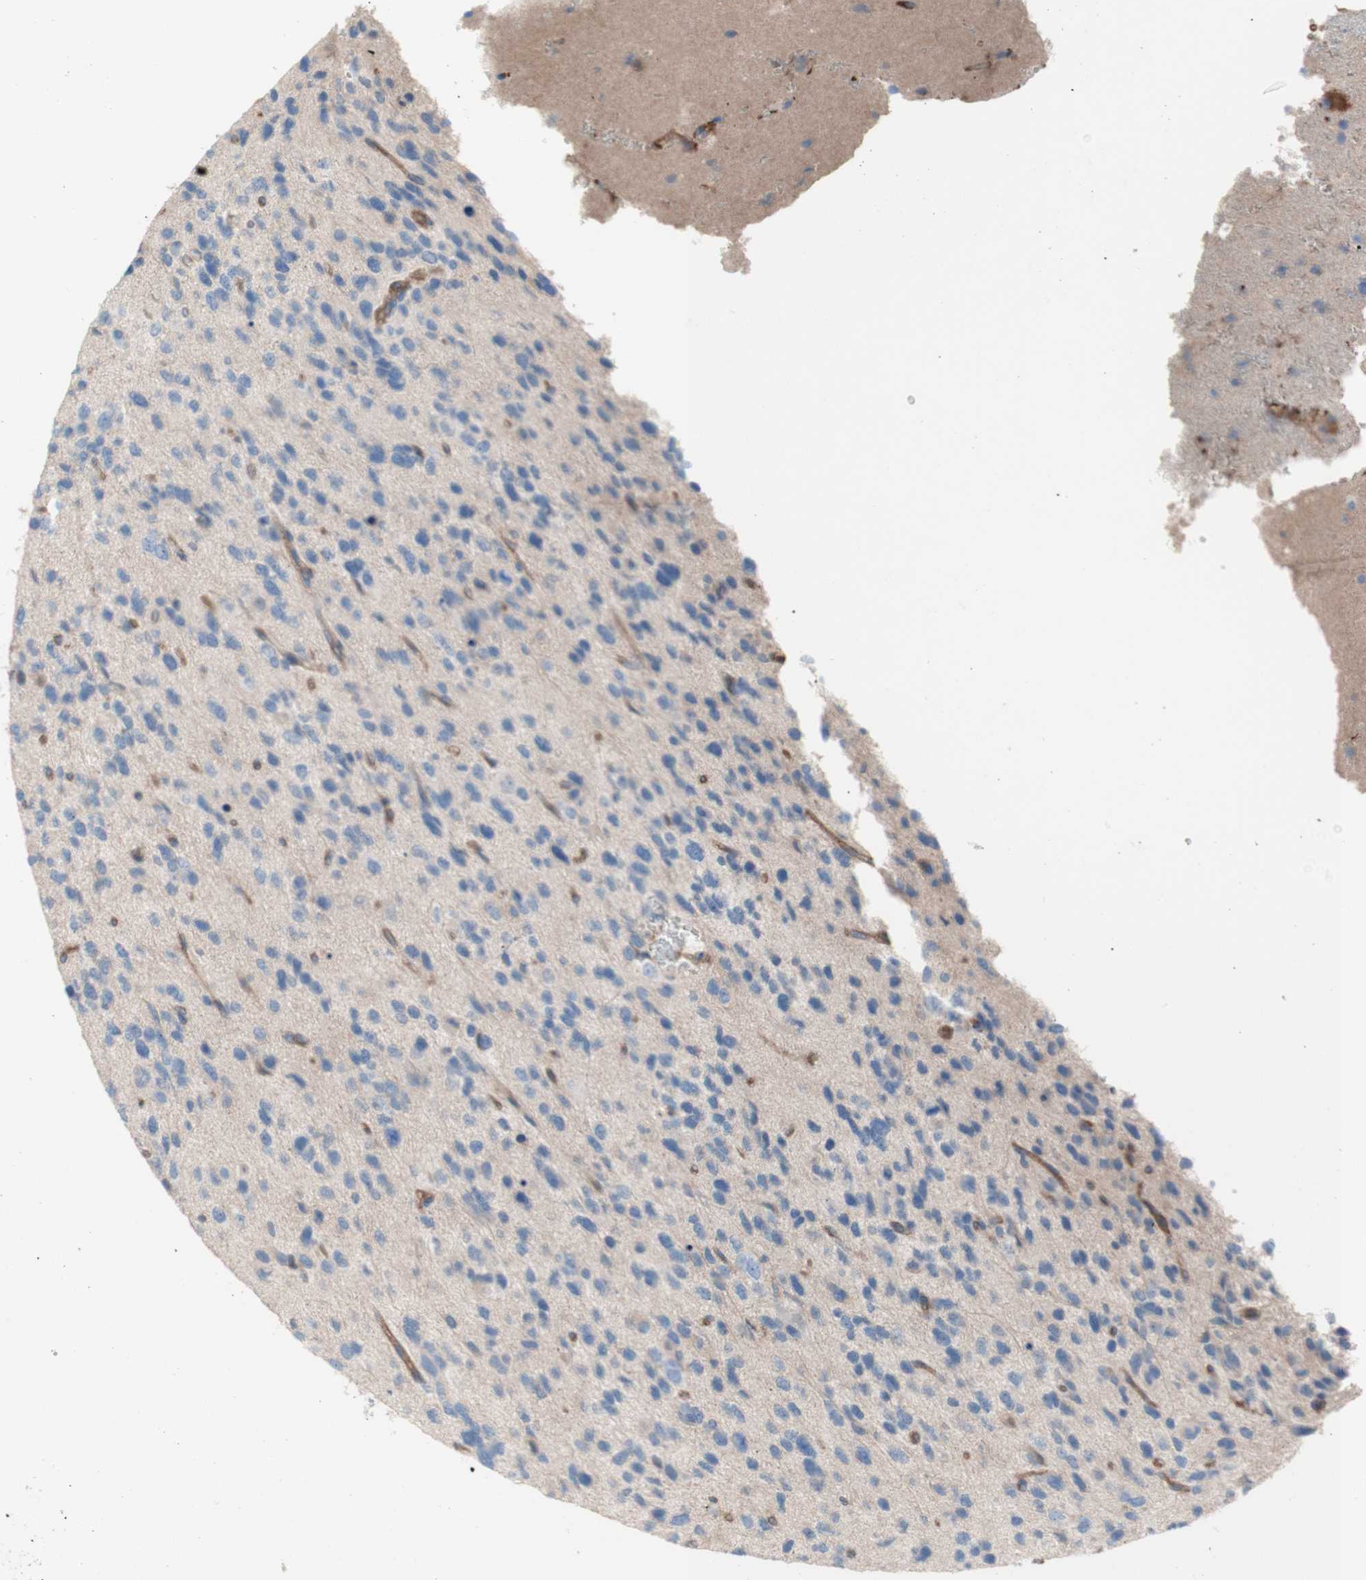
{"staining": {"intensity": "negative", "quantity": "none", "location": "none"}, "tissue": "glioma", "cell_type": "Tumor cells", "image_type": "cancer", "snomed": [{"axis": "morphology", "description": "Glioma, malignant, High grade"}, {"axis": "topography", "description": "Brain"}], "caption": "IHC image of malignant high-grade glioma stained for a protein (brown), which exhibits no expression in tumor cells.", "gene": "CD46", "patient": {"sex": "female", "age": 58}}